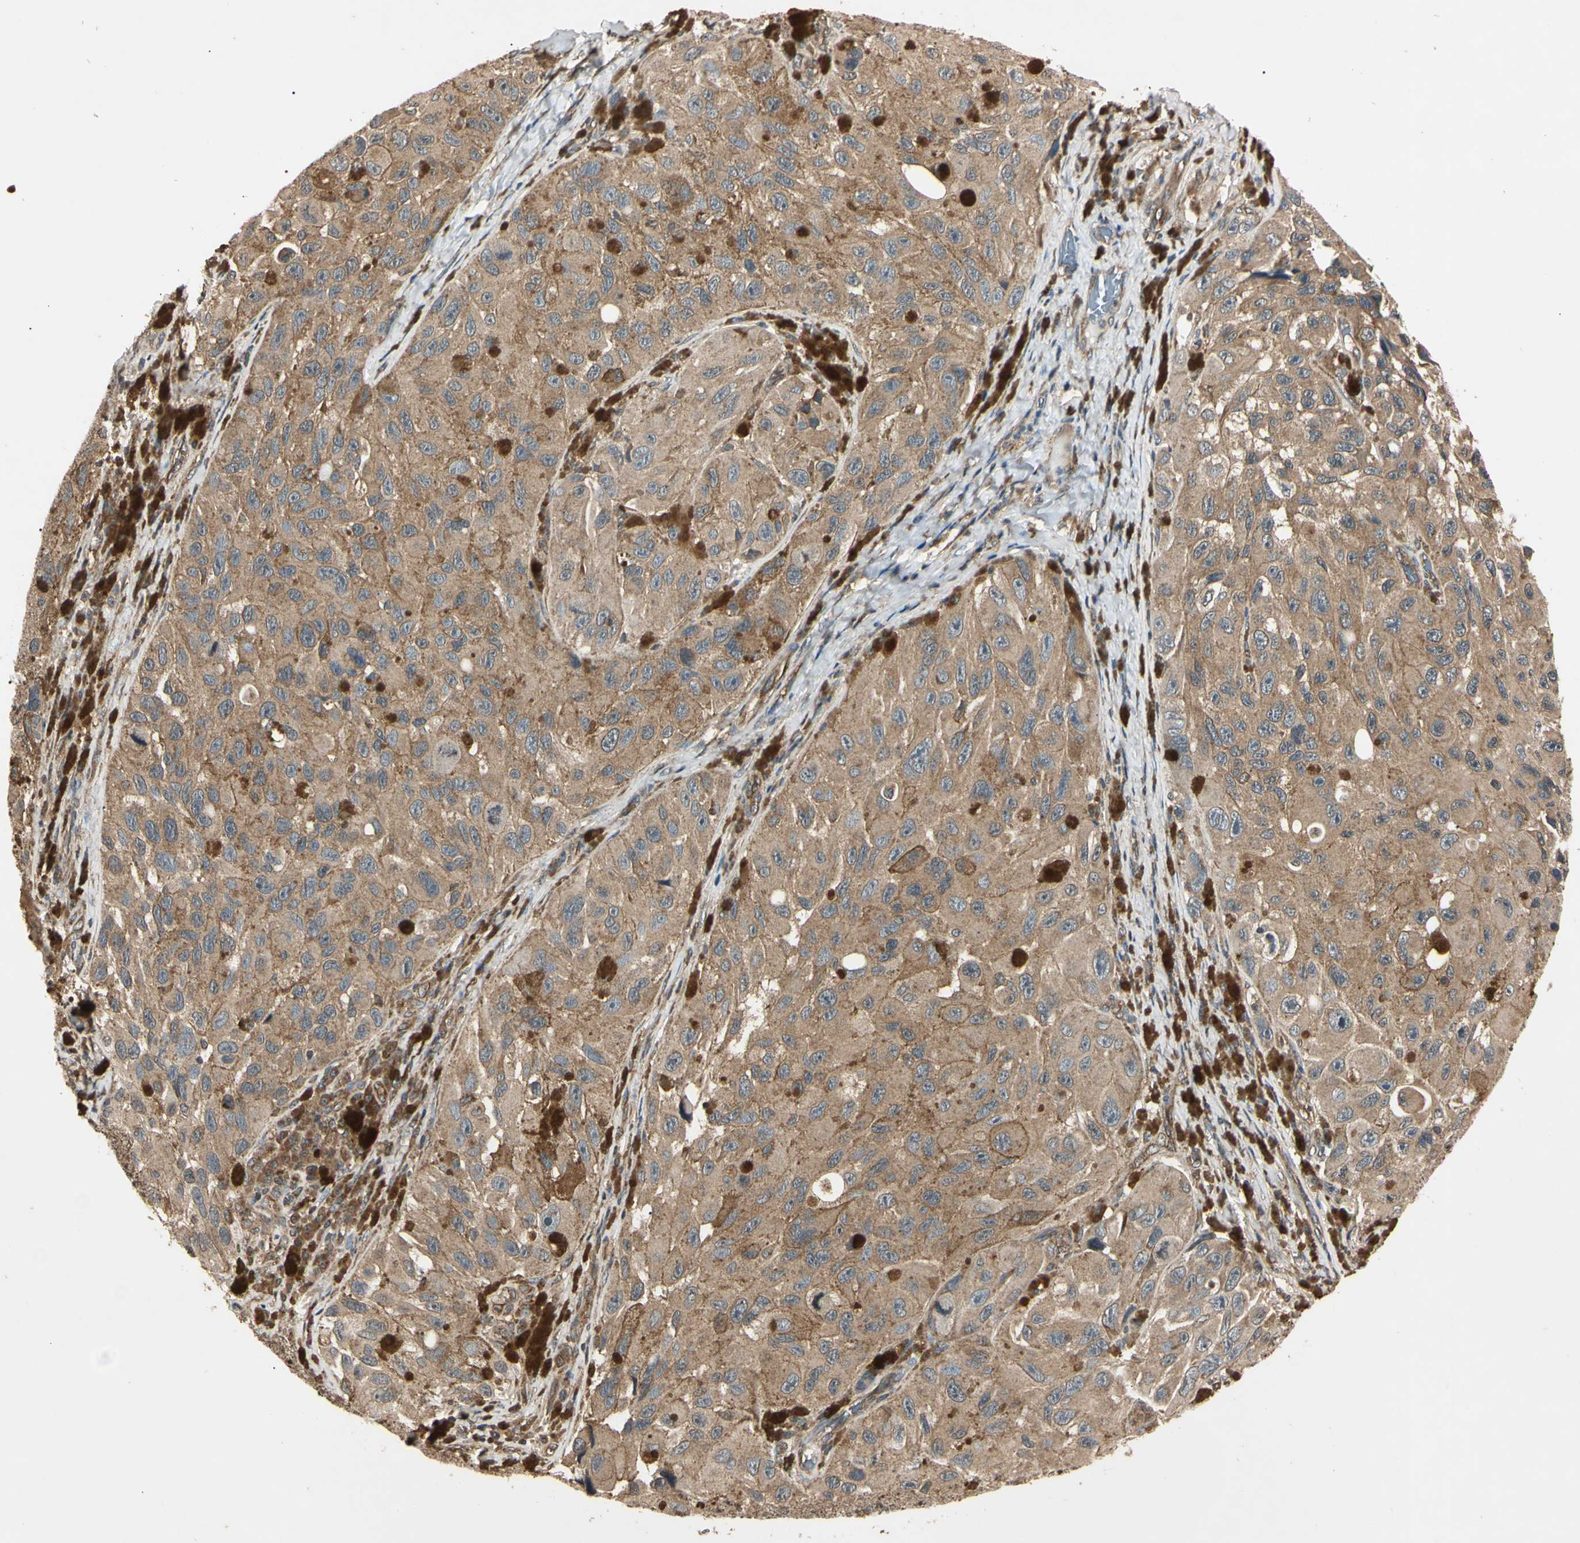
{"staining": {"intensity": "moderate", "quantity": ">75%", "location": "cytoplasmic/membranous"}, "tissue": "melanoma", "cell_type": "Tumor cells", "image_type": "cancer", "snomed": [{"axis": "morphology", "description": "Malignant melanoma, NOS"}, {"axis": "topography", "description": "Skin"}], "caption": "An image of melanoma stained for a protein demonstrates moderate cytoplasmic/membranous brown staining in tumor cells.", "gene": "EPN1", "patient": {"sex": "female", "age": 73}}